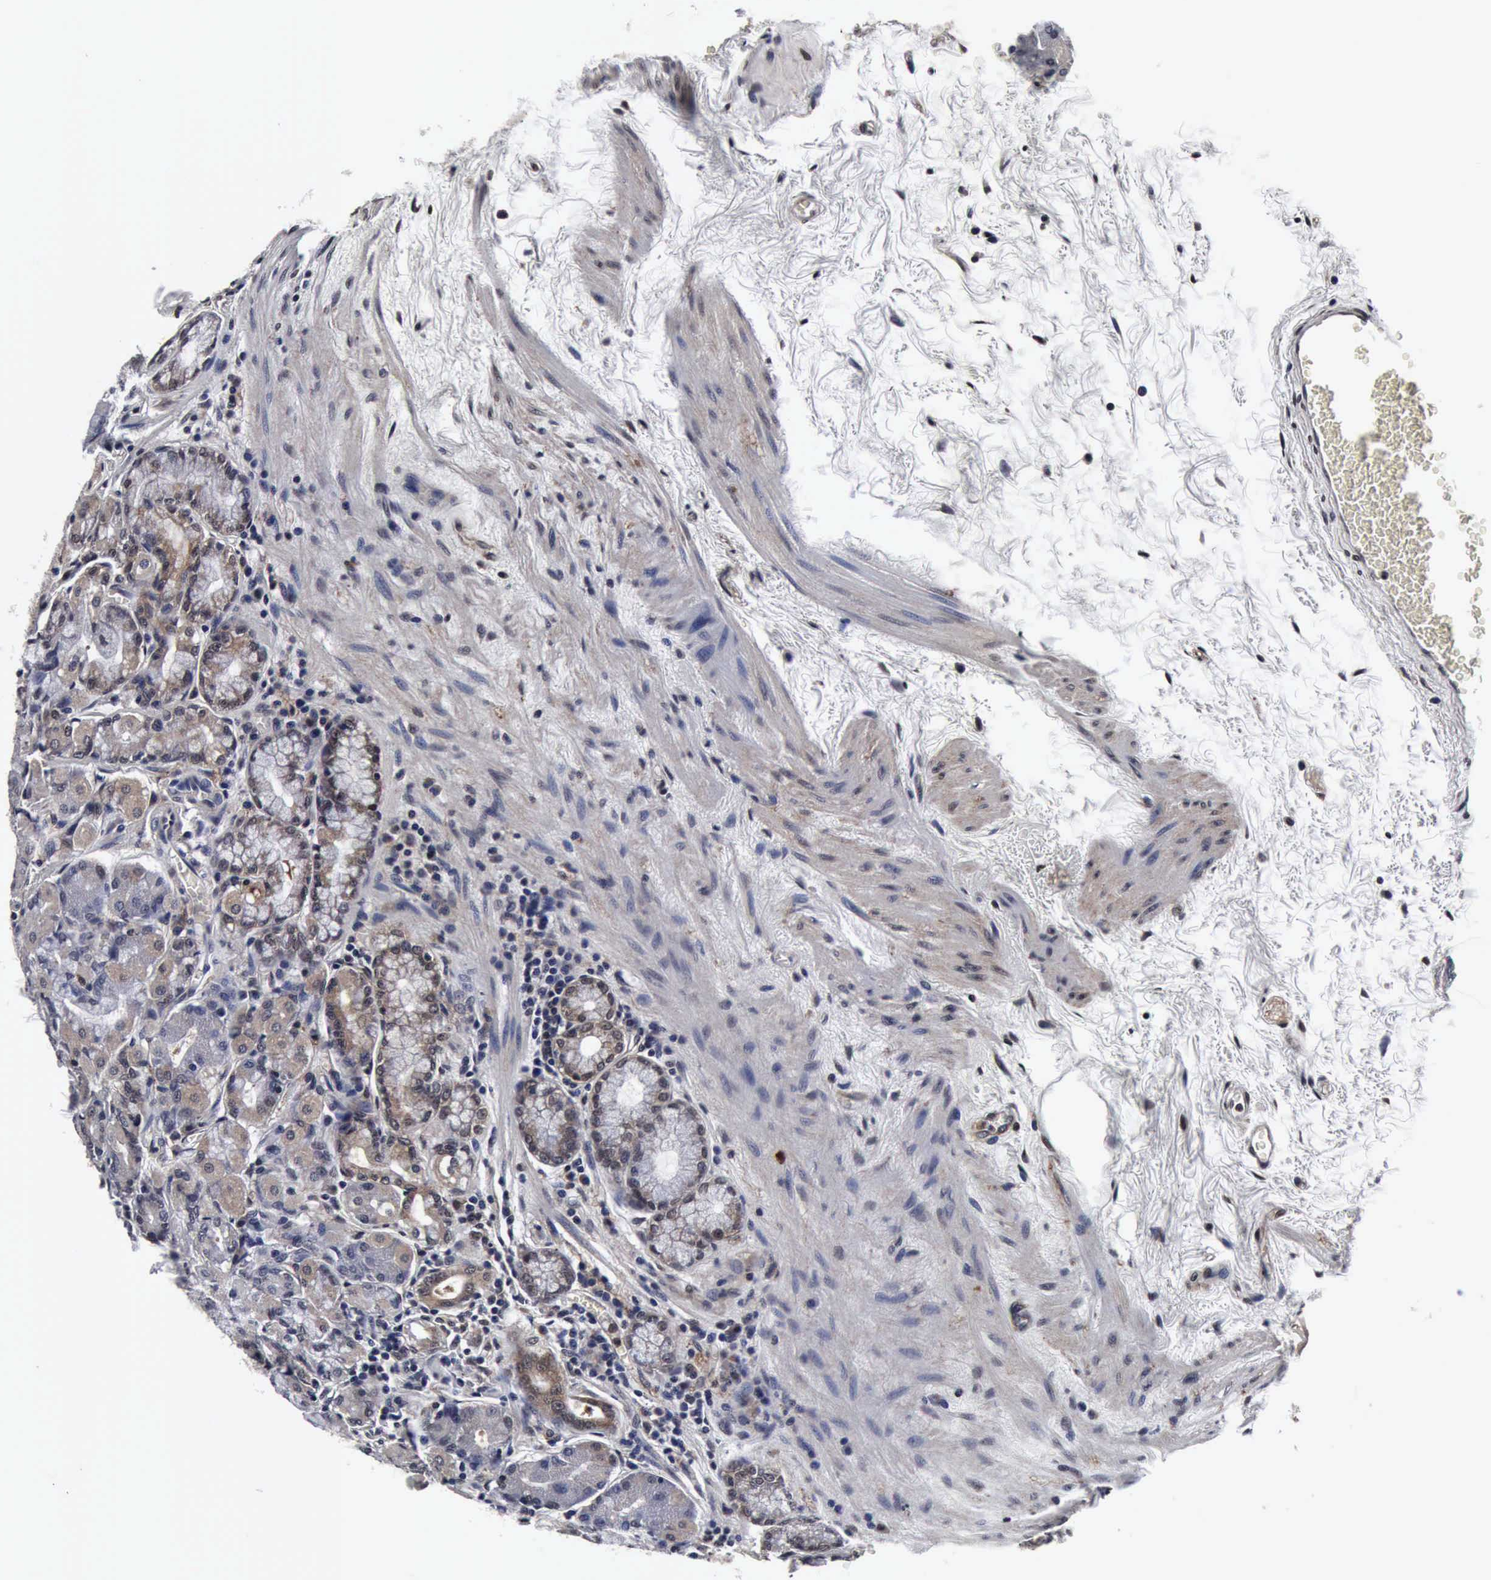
{"staining": {"intensity": "weak", "quantity": "25%-75%", "location": "cytoplasmic/membranous"}, "tissue": "stomach", "cell_type": "Glandular cells", "image_type": "normal", "snomed": [{"axis": "morphology", "description": "Normal tissue, NOS"}, {"axis": "topography", "description": "Stomach"}, {"axis": "topography", "description": "Stomach, lower"}], "caption": "Protein positivity by immunohistochemistry displays weak cytoplasmic/membranous positivity in about 25%-75% of glandular cells in normal stomach. (DAB IHC, brown staining for protein, blue staining for nuclei).", "gene": "UBC", "patient": {"sex": "male", "age": 76}}